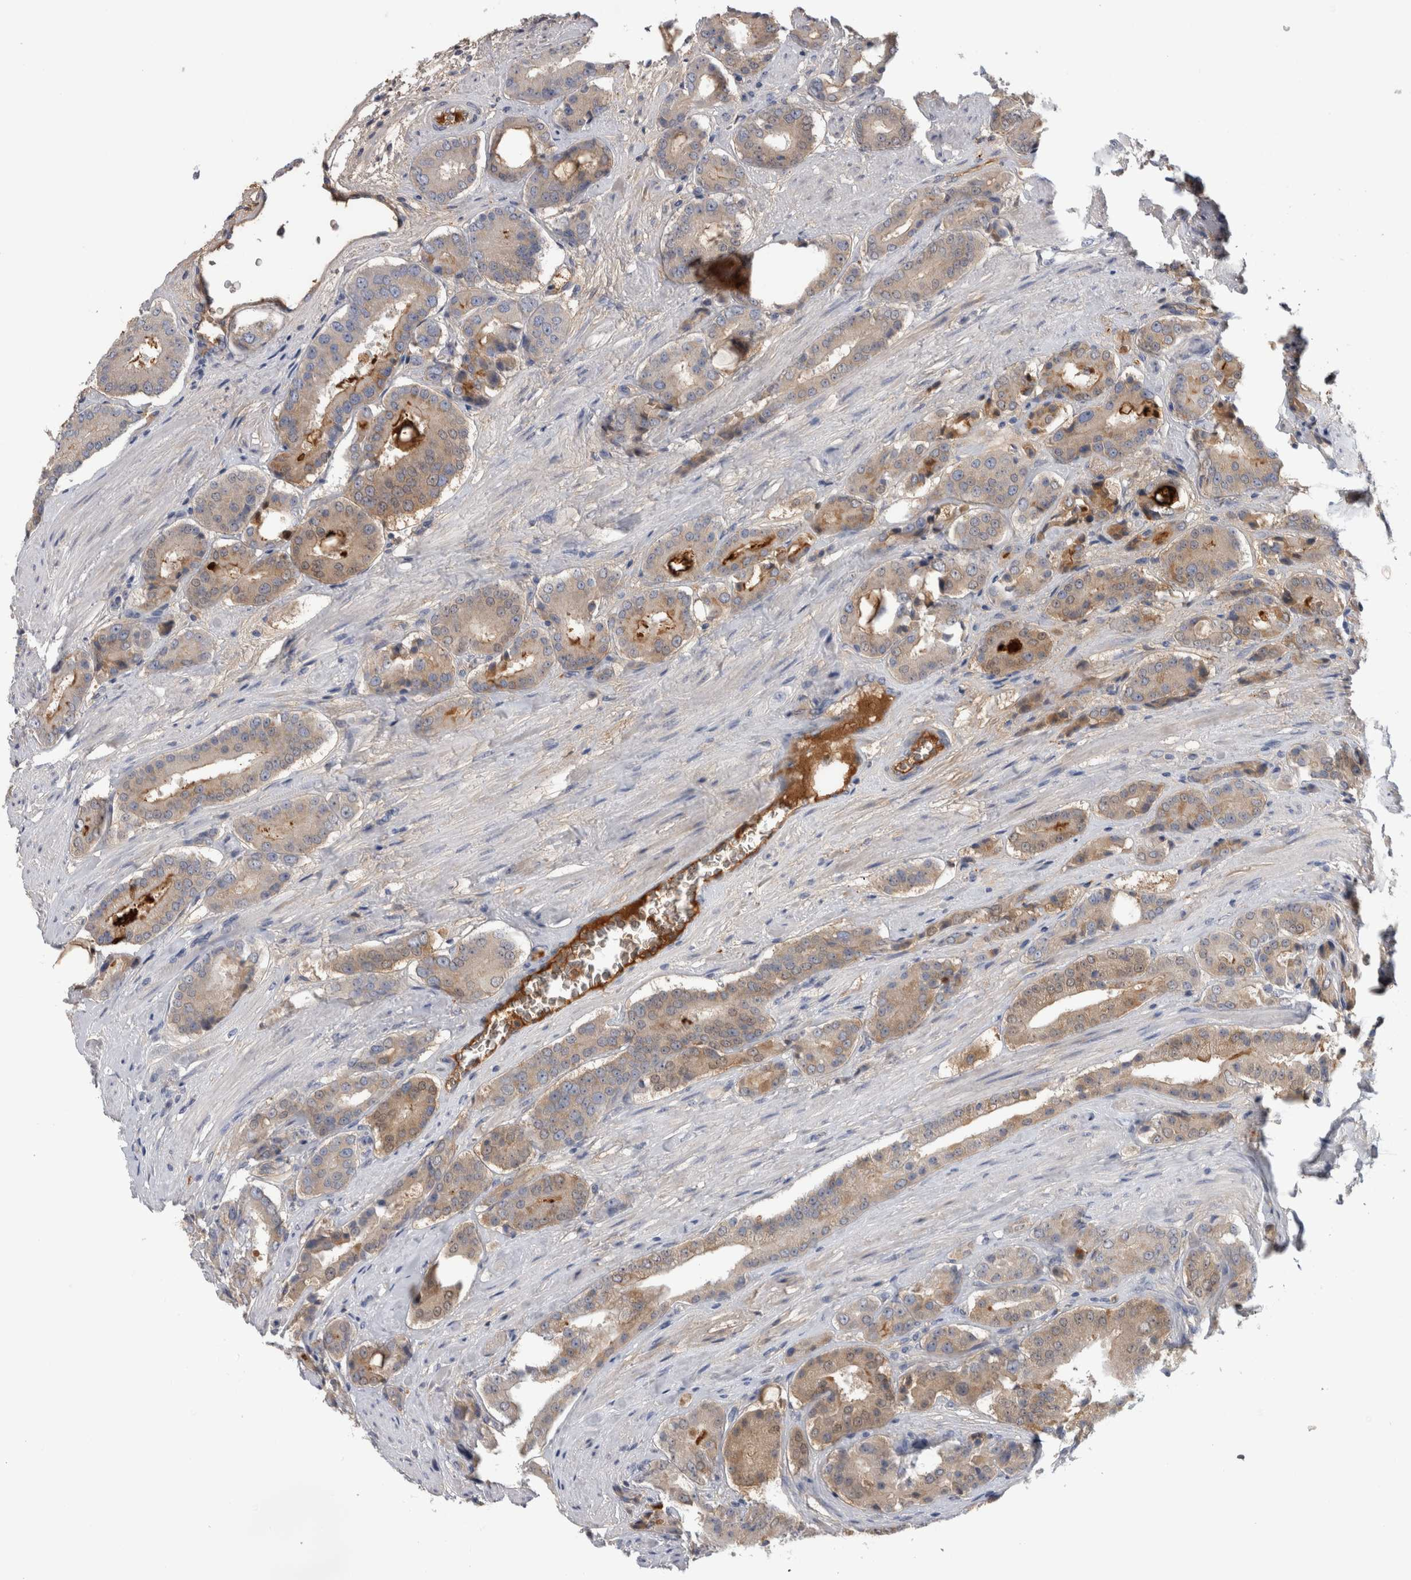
{"staining": {"intensity": "weak", "quantity": "25%-75%", "location": "cytoplasmic/membranous"}, "tissue": "prostate cancer", "cell_type": "Tumor cells", "image_type": "cancer", "snomed": [{"axis": "morphology", "description": "Adenocarcinoma, High grade"}, {"axis": "topography", "description": "Prostate"}], "caption": "The micrograph demonstrates staining of prostate adenocarcinoma (high-grade), revealing weak cytoplasmic/membranous protein expression (brown color) within tumor cells.", "gene": "TBCE", "patient": {"sex": "male", "age": 71}}